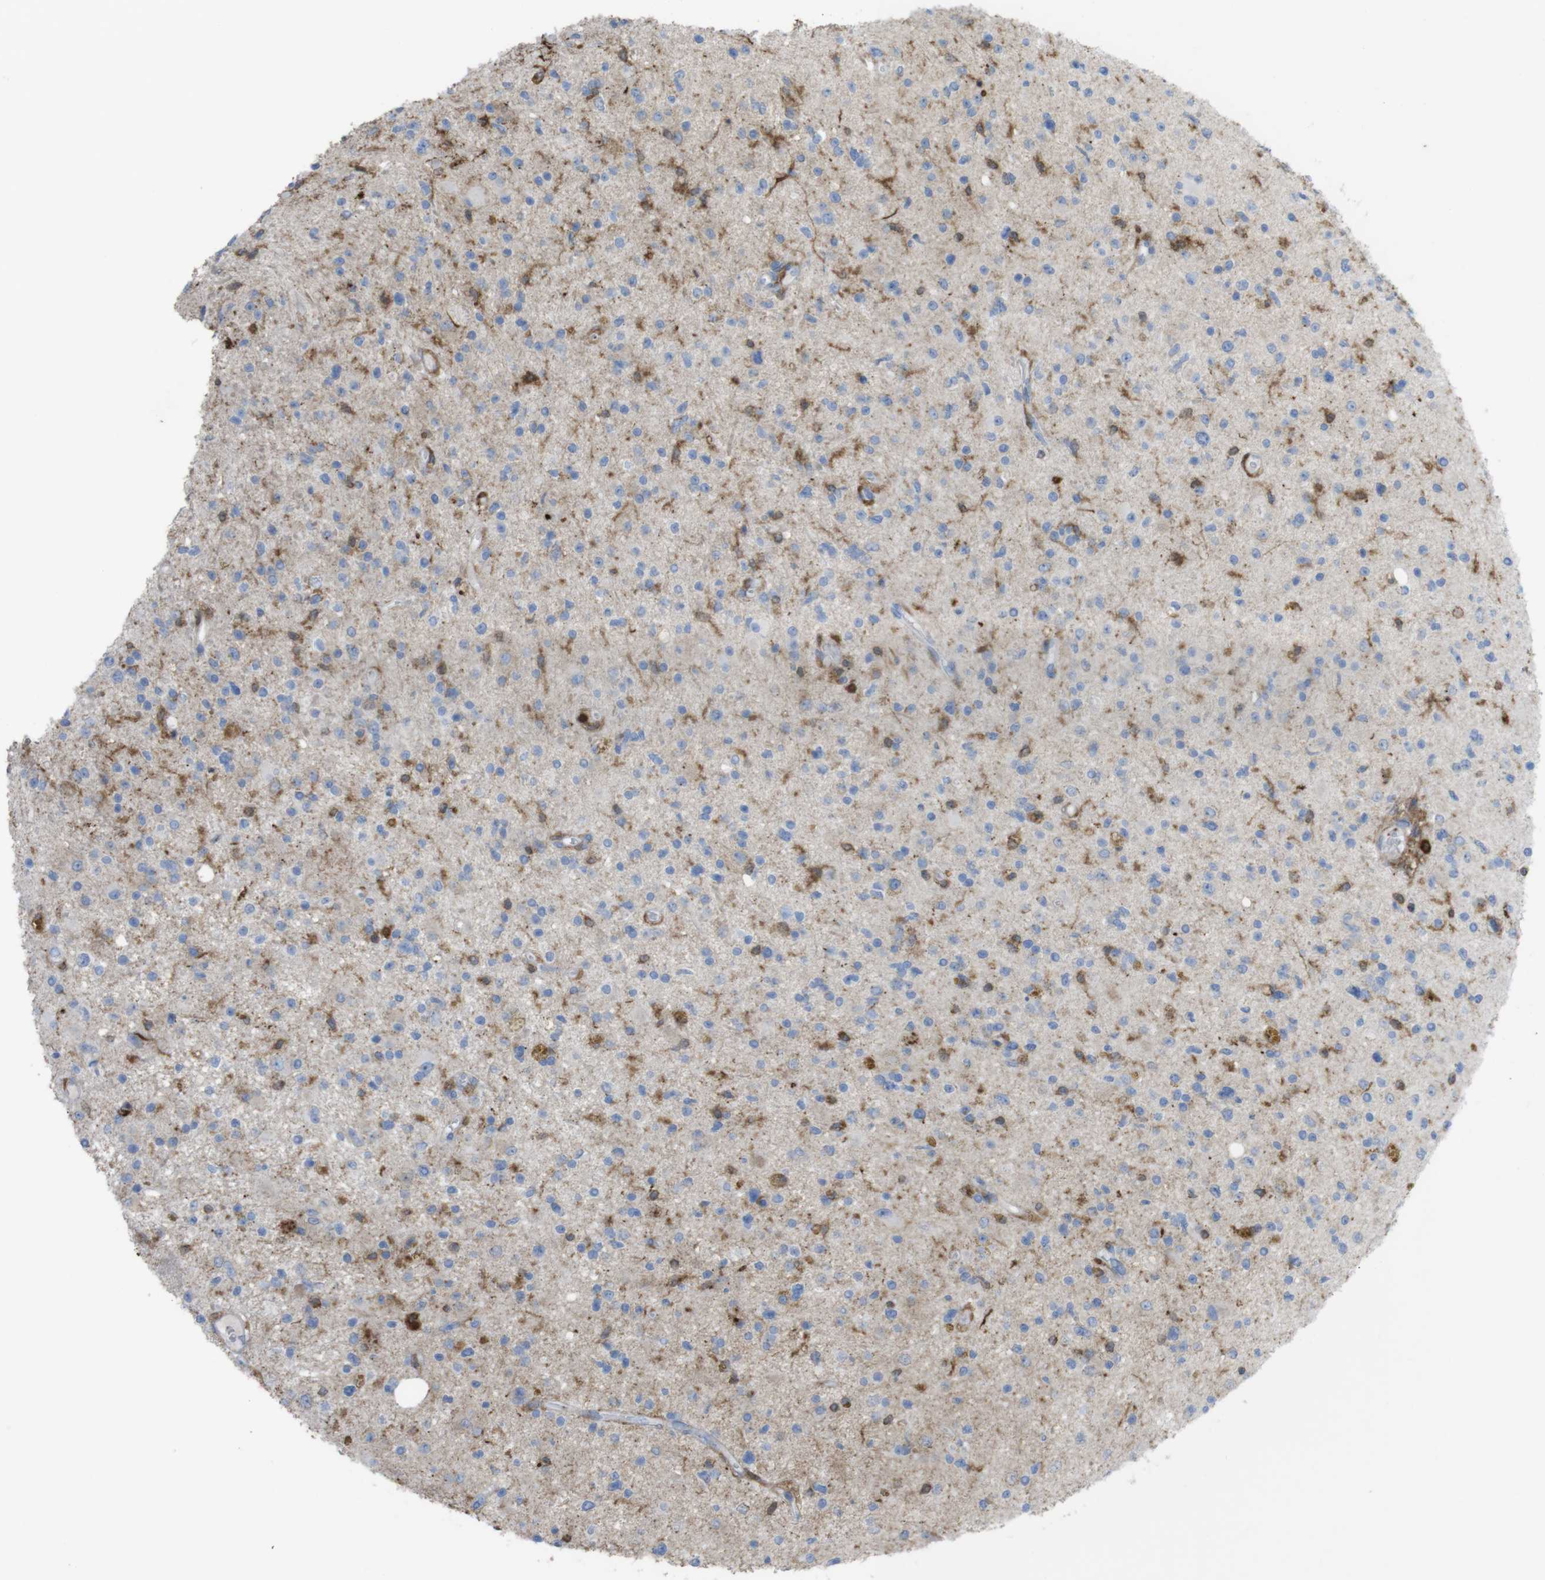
{"staining": {"intensity": "moderate", "quantity": "25%-75%", "location": "cytoplasmic/membranous"}, "tissue": "glioma", "cell_type": "Tumor cells", "image_type": "cancer", "snomed": [{"axis": "morphology", "description": "Glioma, malignant, High grade"}, {"axis": "topography", "description": "Brain"}], "caption": "This photomicrograph displays immunohistochemistry staining of glioma, with medium moderate cytoplasmic/membranous staining in approximately 25%-75% of tumor cells.", "gene": "PRKCD", "patient": {"sex": "male", "age": 33}}